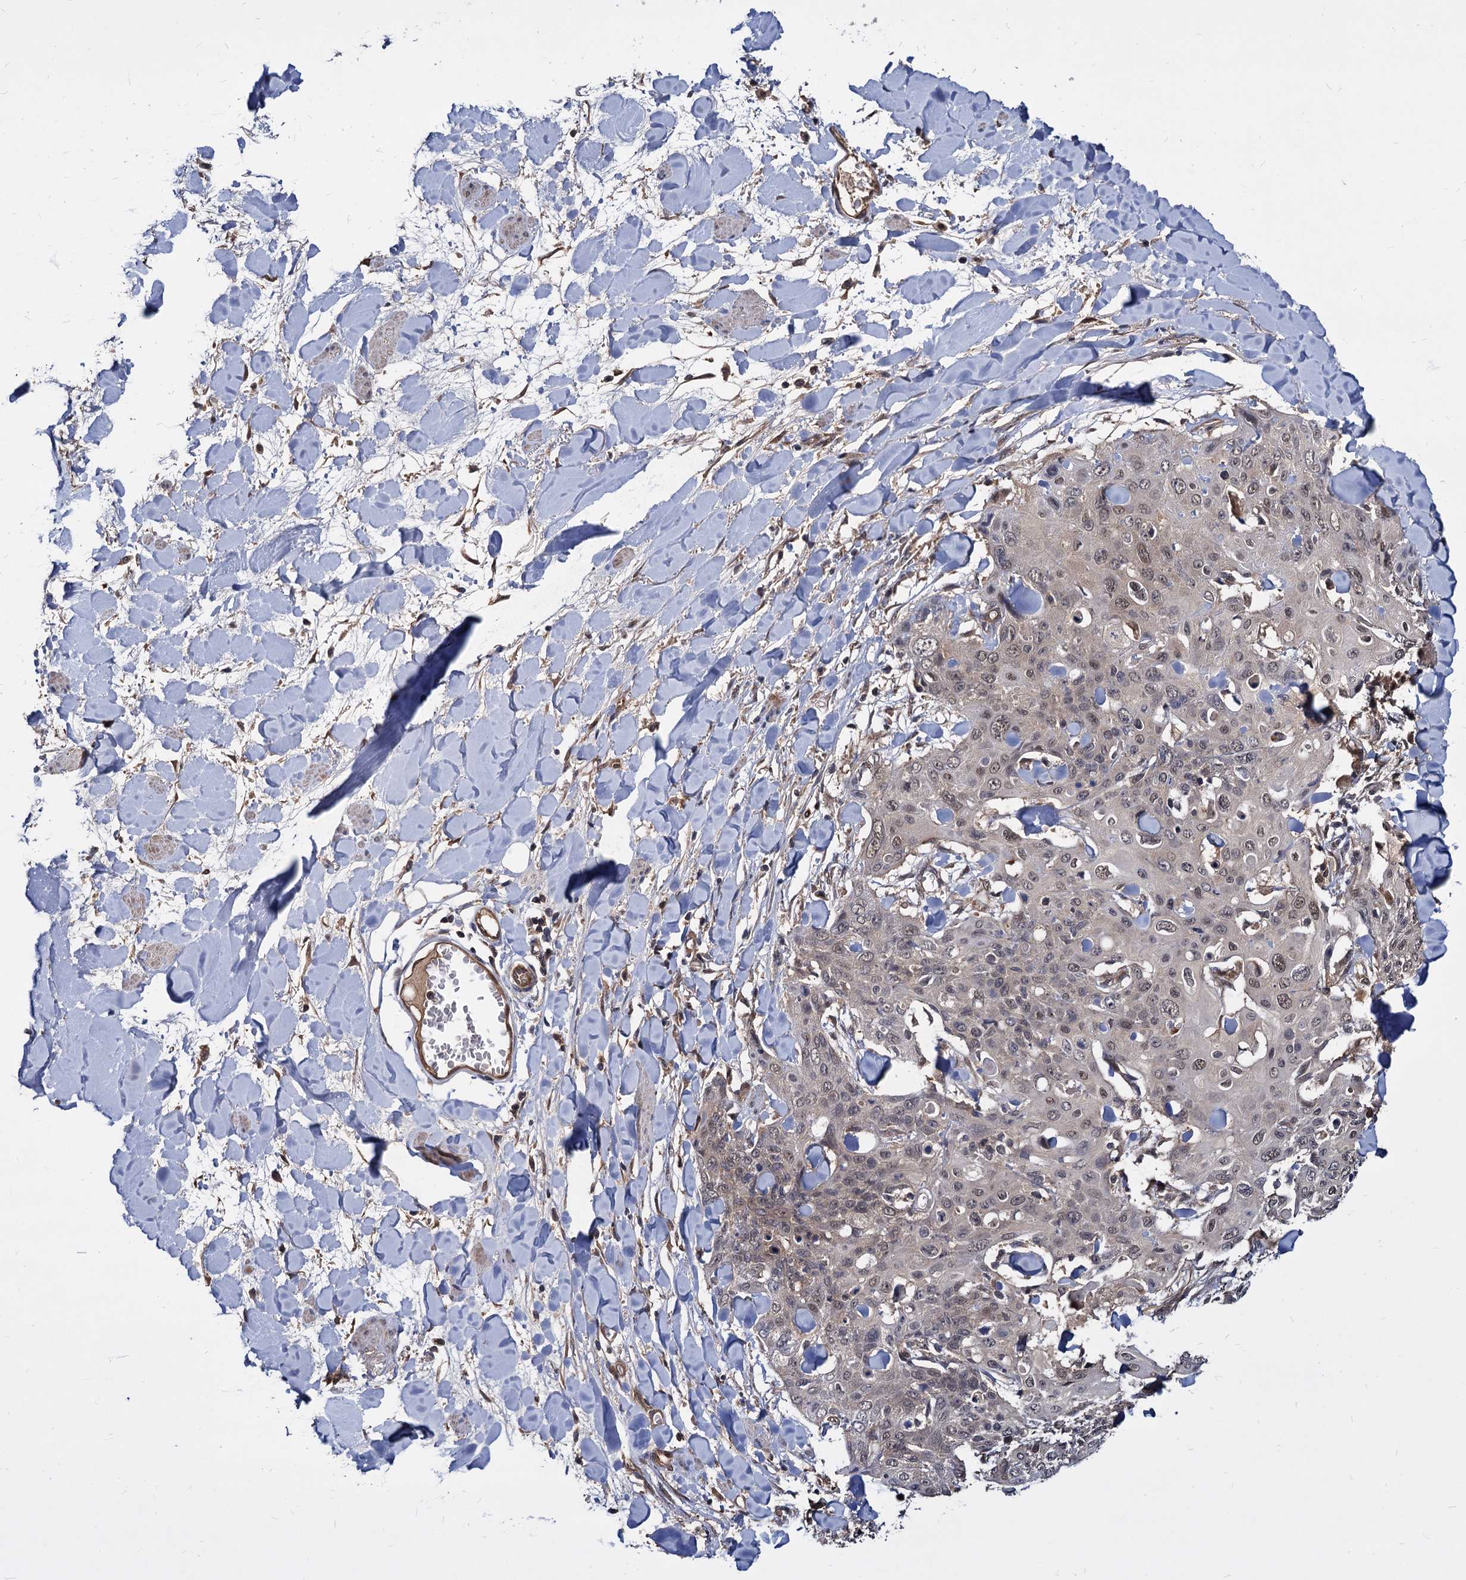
{"staining": {"intensity": "weak", "quantity": ">75%", "location": "cytoplasmic/membranous,nuclear"}, "tissue": "skin cancer", "cell_type": "Tumor cells", "image_type": "cancer", "snomed": [{"axis": "morphology", "description": "Squamous cell carcinoma, NOS"}, {"axis": "topography", "description": "Skin"}, {"axis": "topography", "description": "Vulva"}], "caption": "About >75% of tumor cells in human skin cancer display weak cytoplasmic/membranous and nuclear protein staining as visualized by brown immunohistochemical staining.", "gene": "PSMD4", "patient": {"sex": "female", "age": 85}}